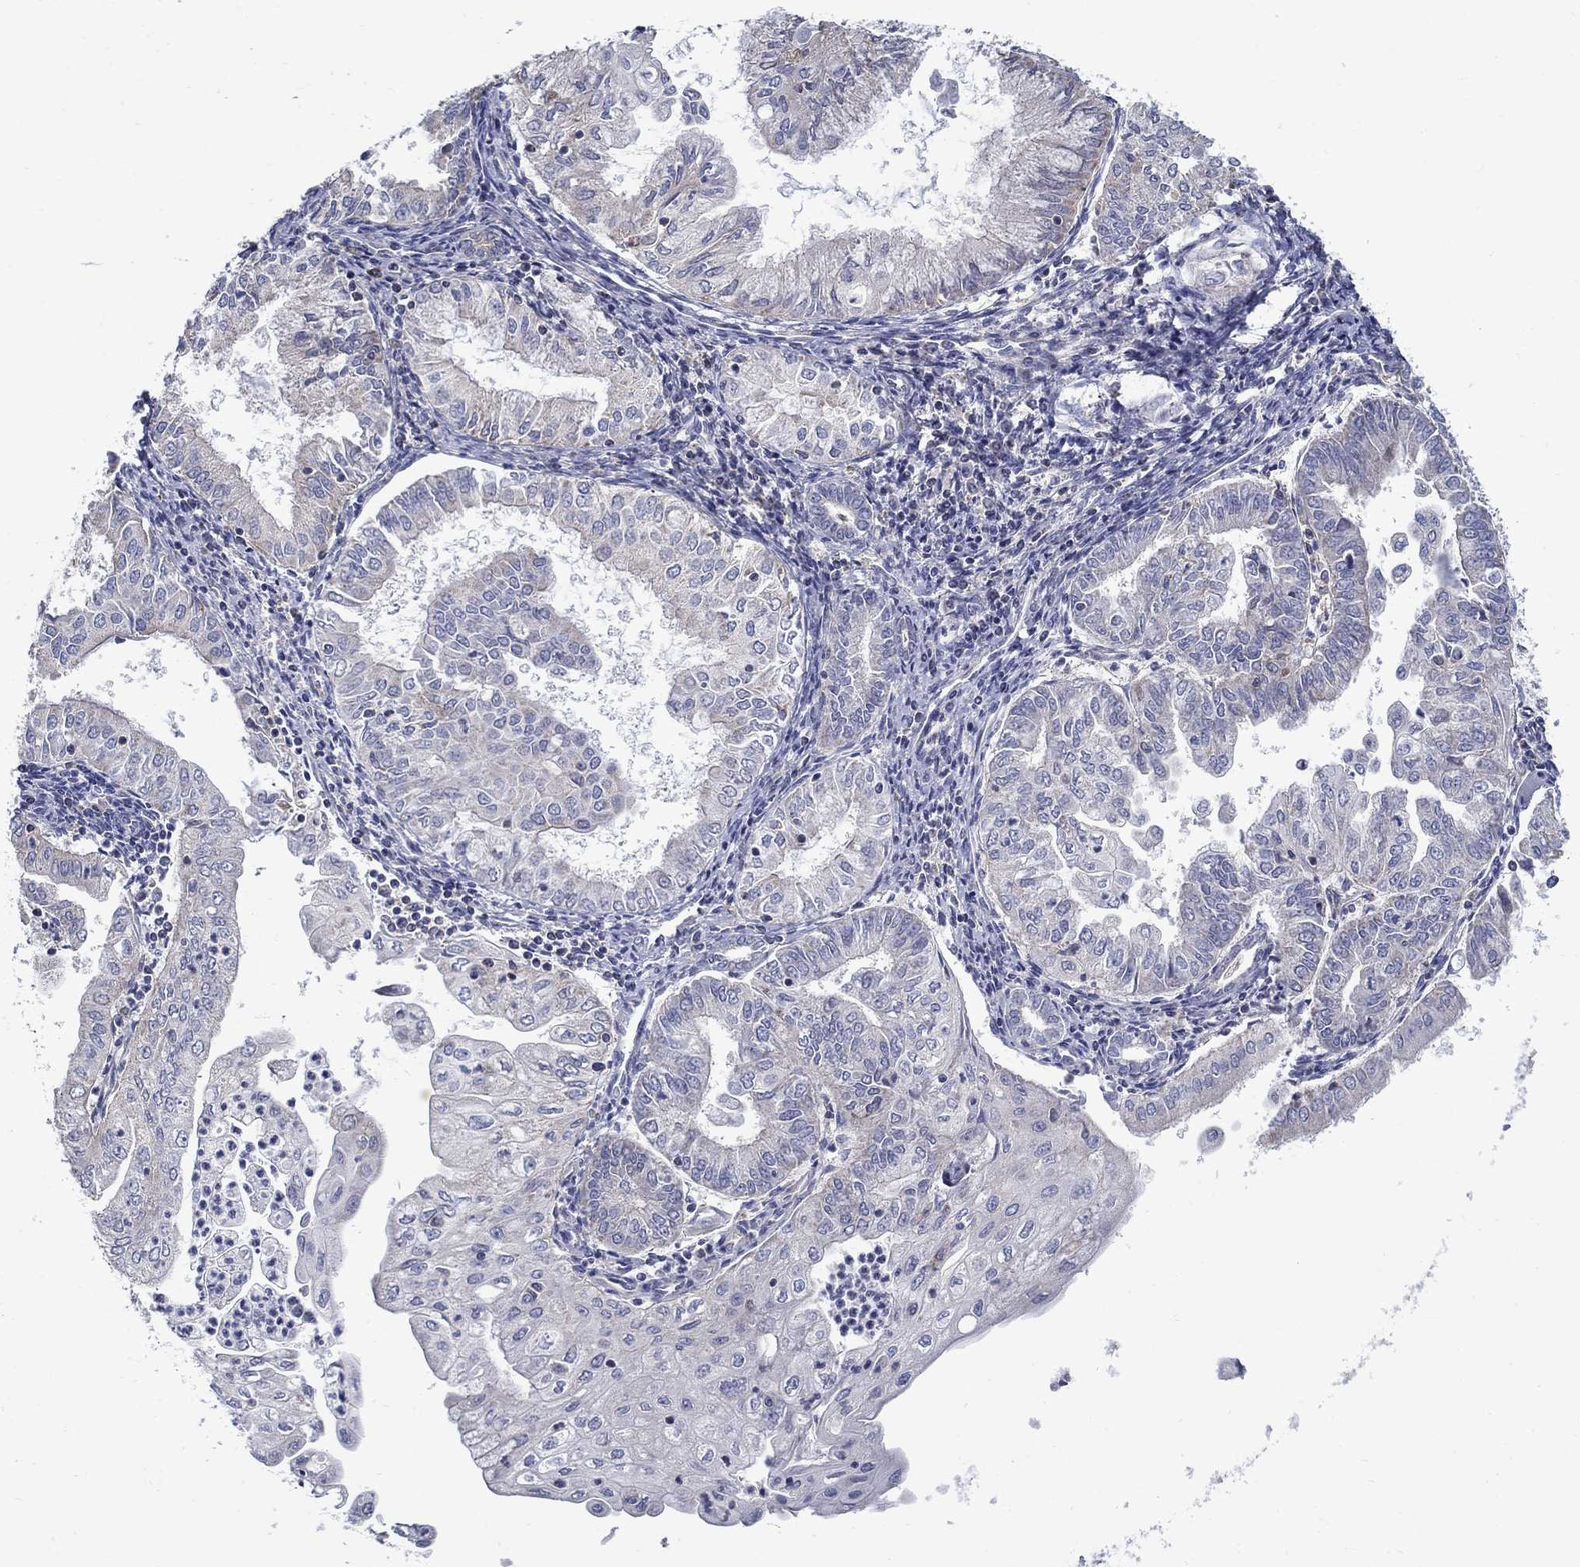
{"staining": {"intensity": "negative", "quantity": "none", "location": "none"}, "tissue": "endometrial cancer", "cell_type": "Tumor cells", "image_type": "cancer", "snomed": [{"axis": "morphology", "description": "Adenocarcinoma, NOS"}, {"axis": "topography", "description": "Endometrium"}], "caption": "The immunohistochemistry (IHC) micrograph has no significant positivity in tumor cells of endometrial adenocarcinoma tissue.", "gene": "NME5", "patient": {"sex": "female", "age": 56}}